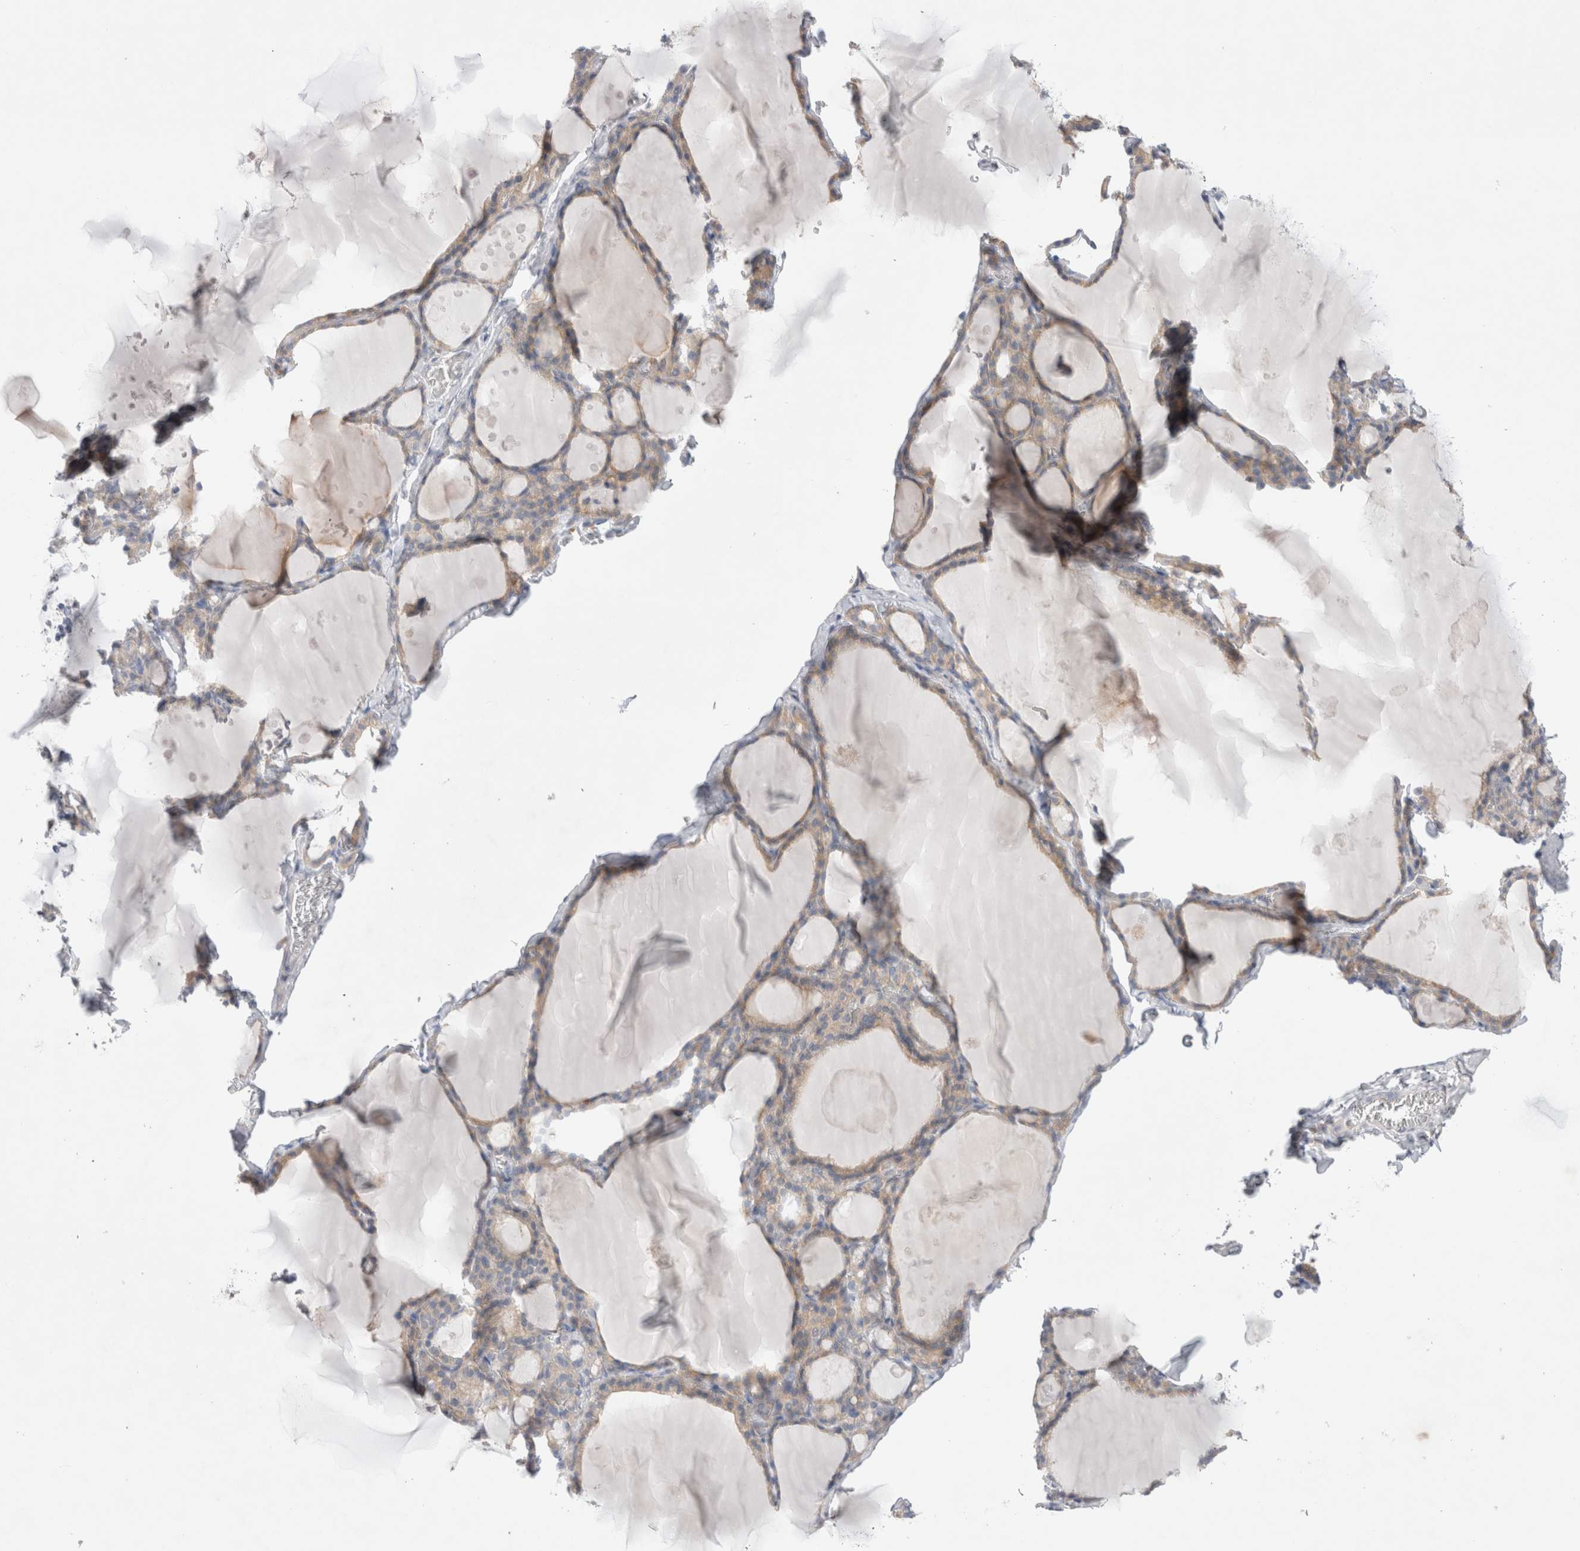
{"staining": {"intensity": "weak", "quantity": "25%-75%", "location": "cytoplasmic/membranous"}, "tissue": "thyroid gland", "cell_type": "Glandular cells", "image_type": "normal", "snomed": [{"axis": "morphology", "description": "Normal tissue, NOS"}, {"axis": "topography", "description": "Thyroid gland"}], "caption": "Human thyroid gland stained with a brown dye demonstrates weak cytoplasmic/membranous positive expression in about 25%-75% of glandular cells.", "gene": "RBM12B", "patient": {"sex": "male", "age": 56}}